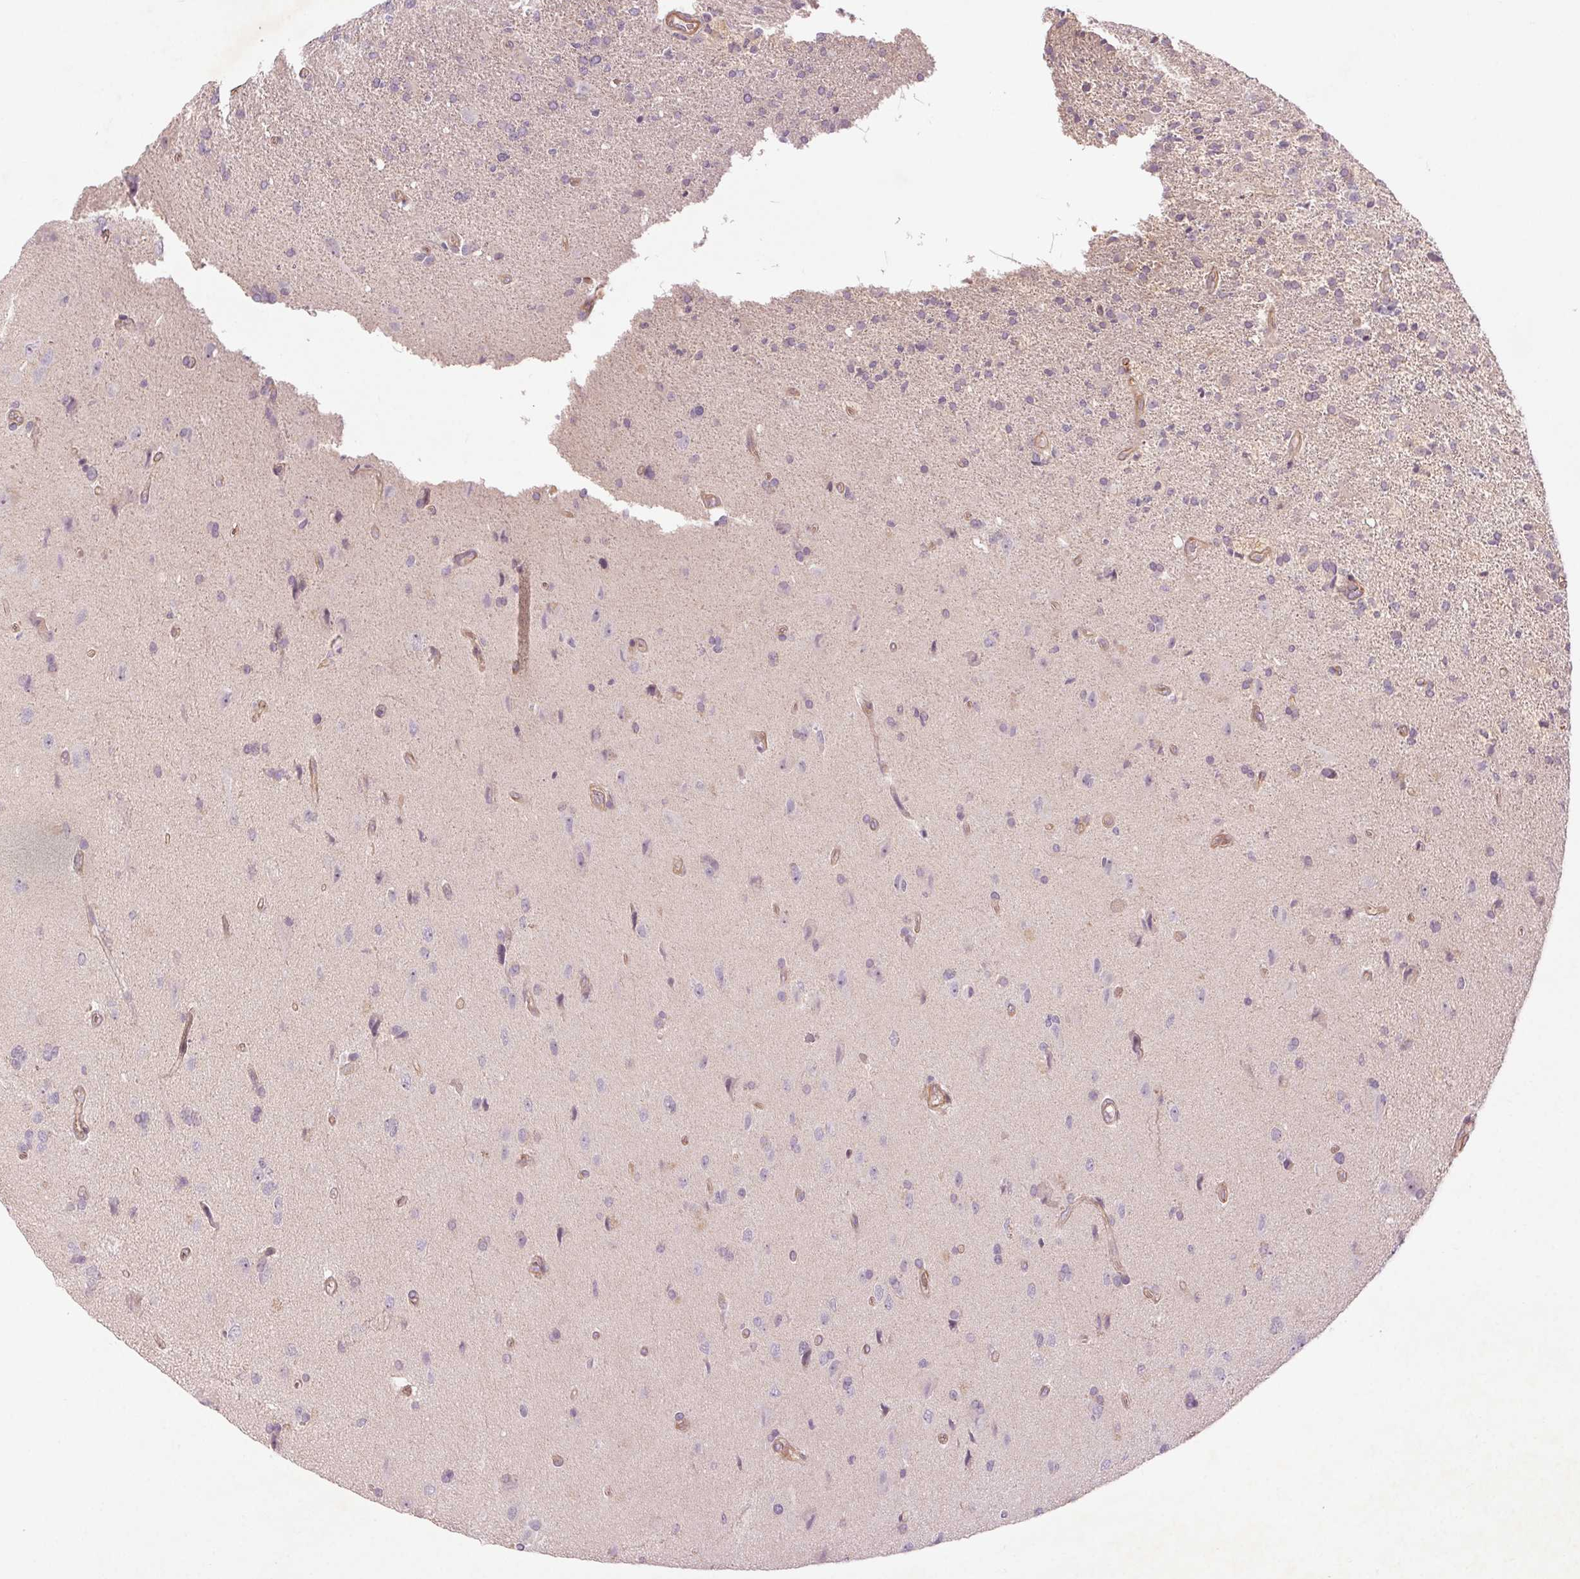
{"staining": {"intensity": "negative", "quantity": "none", "location": "none"}, "tissue": "glioma", "cell_type": "Tumor cells", "image_type": "cancer", "snomed": [{"axis": "morphology", "description": "Glioma, malignant, High grade"}, {"axis": "topography", "description": "Cerebral cortex"}], "caption": "The immunohistochemistry (IHC) micrograph has no significant staining in tumor cells of malignant high-grade glioma tissue.", "gene": "CCSER1", "patient": {"sex": "male", "age": 70}}